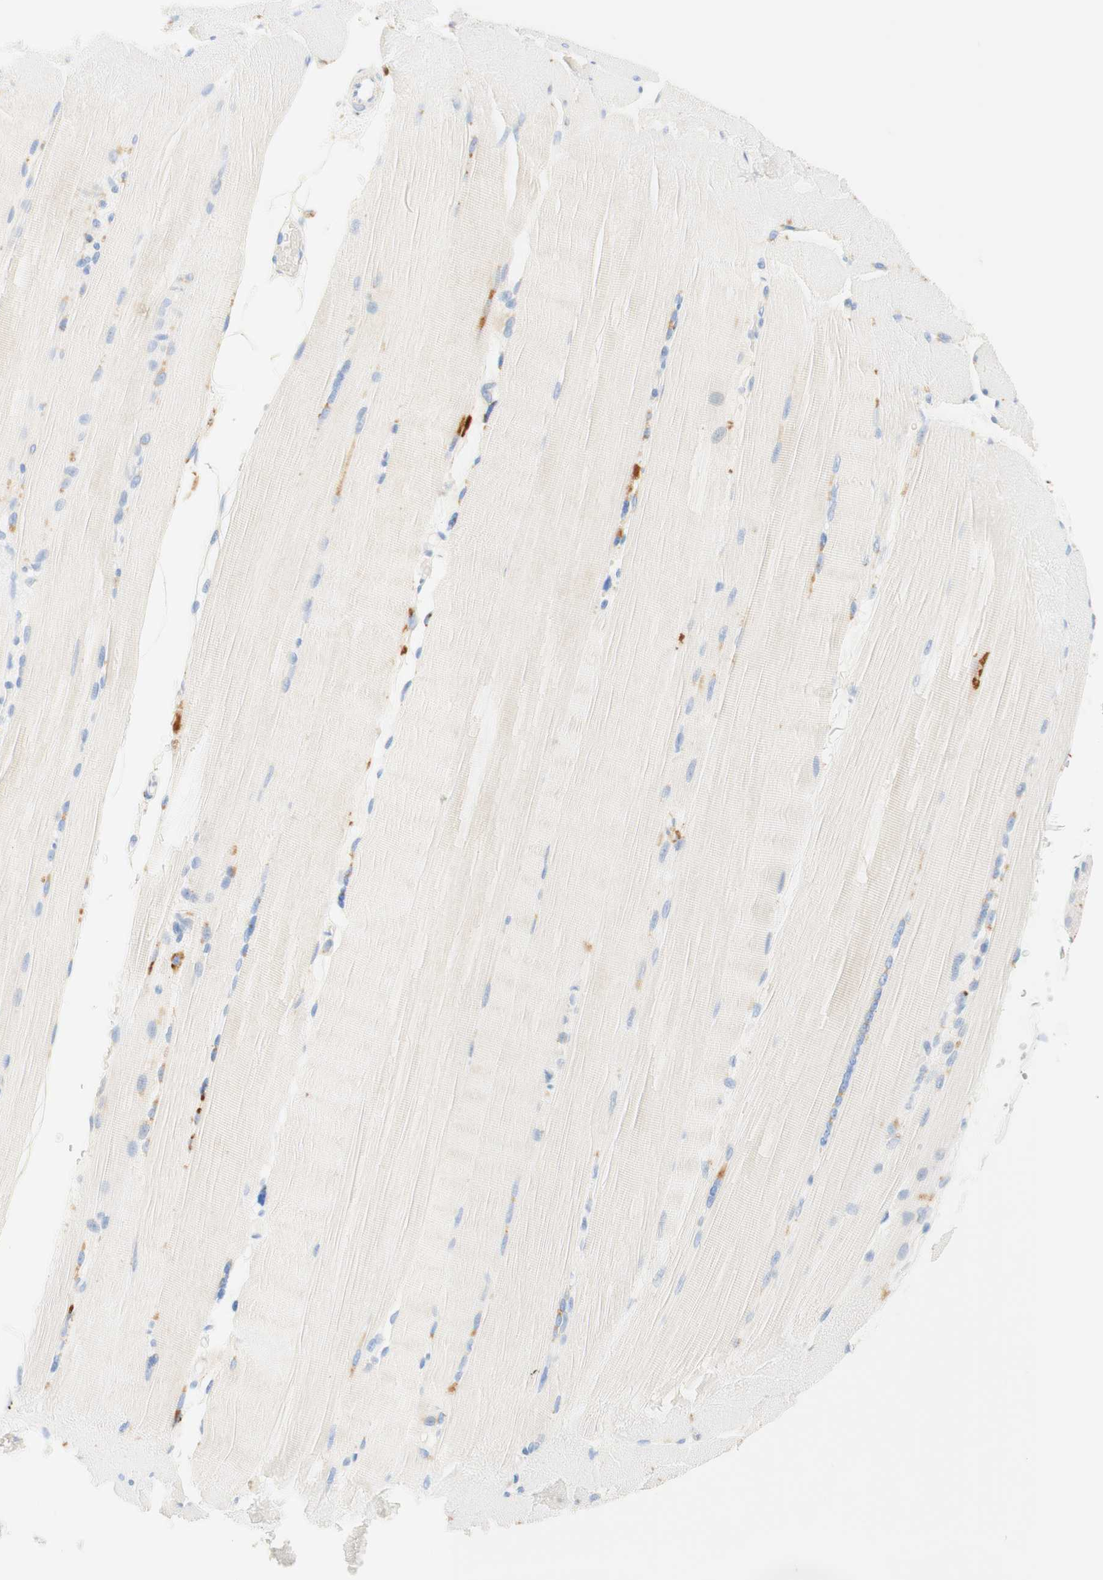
{"staining": {"intensity": "negative", "quantity": "none", "location": "none"}, "tissue": "skeletal muscle", "cell_type": "Myocytes", "image_type": "normal", "snomed": [{"axis": "morphology", "description": "Normal tissue, NOS"}, {"axis": "topography", "description": "Skin"}, {"axis": "topography", "description": "Skeletal muscle"}], "caption": "Immunohistochemistry (IHC) micrograph of benign skeletal muscle: human skeletal muscle stained with DAB (3,3'-diaminobenzidine) demonstrates no significant protein positivity in myocytes. (DAB IHC, high magnification).", "gene": "CD63", "patient": {"sex": "male", "age": 83}}